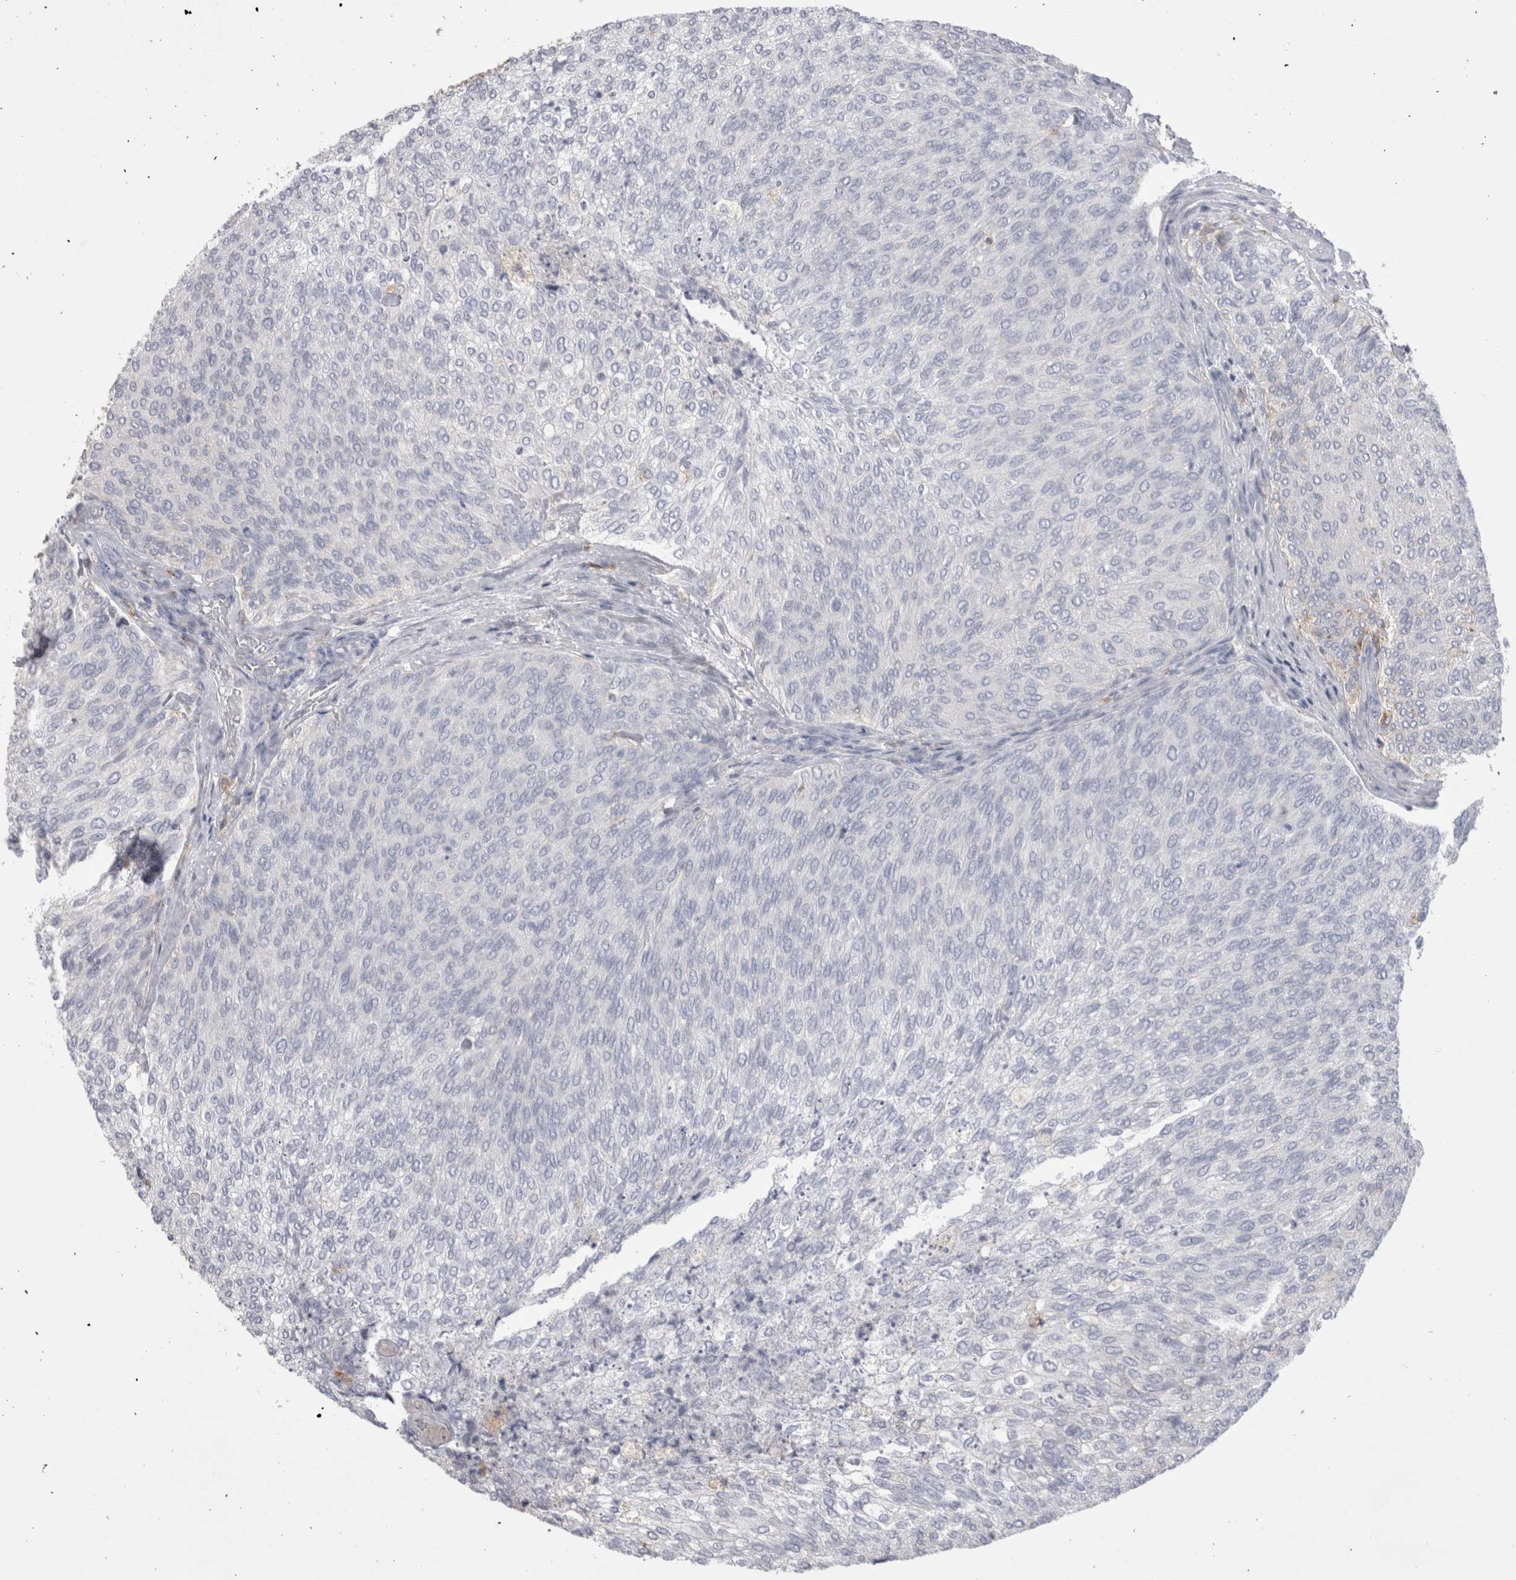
{"staining": {"intensity": "negative", "quantity": "none", "location": "none"}, "tissue": "urothelial cancer", "cell_type": "Tumor cells", "image_type": "cancer", "snomed": [{"axis": "morphology", "description": "Urothelial carcinoma, Low grade"}, {"axis": "topography", "description": "Urinary bladder"}], "caption": "Photomicrograph shows no significant protein staining in tumor cells of urothelial carcinoma (low-grade).", "gene": "EPDR1", "patient": {"sex": "female", "age": 79}}